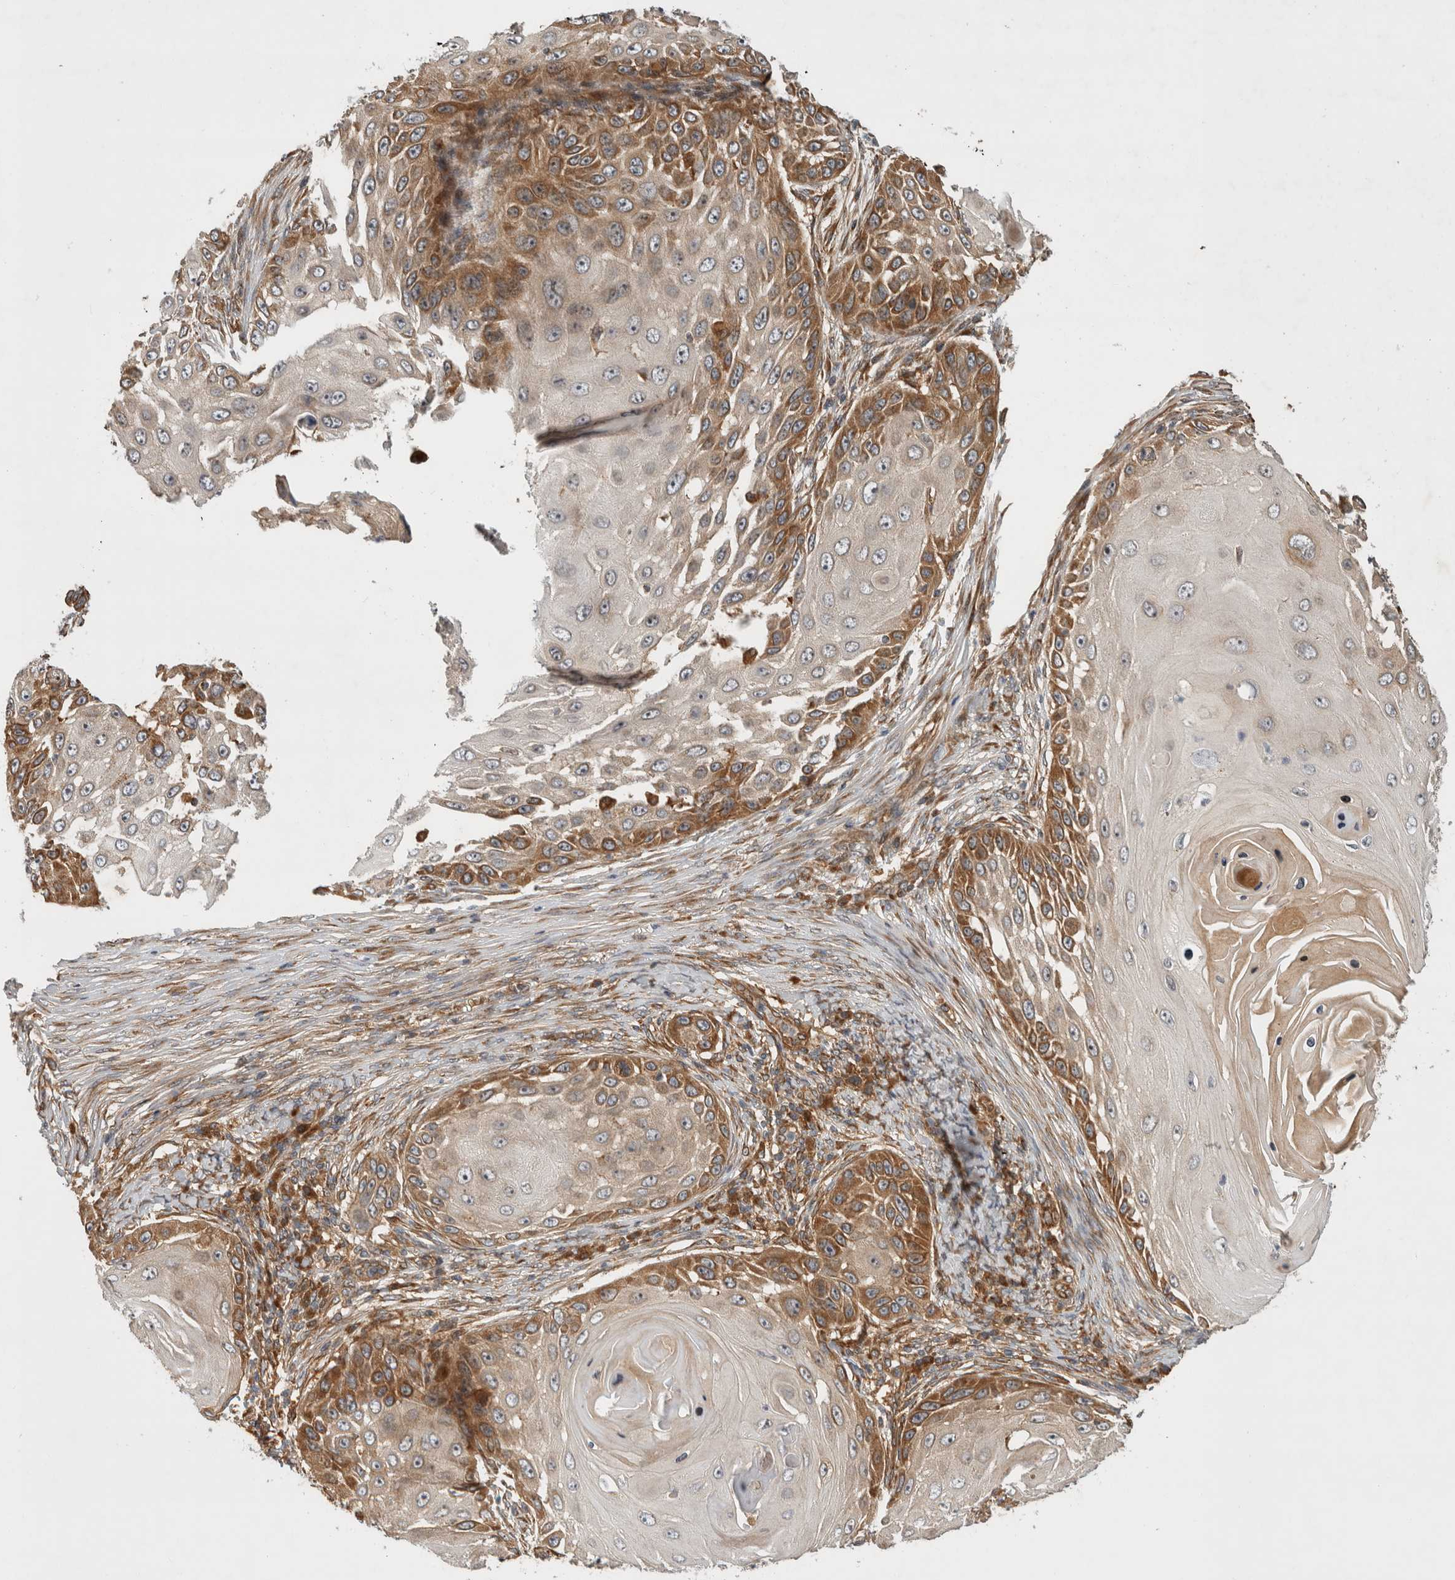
{"staining": {"intensity": "moderate", "quantity": "25%-75%", "location": "cytoplasmic/membranous"}, "tissue": "skin cancer", "cell_type": "Tumor cells", "image_type": "cancer", "snomed": [{"axis": "morphology", "description": "Squamous cell carcinoma, NOS"}, {"axis": "topography", "description": "Skin"}], "caption": "Immunohistochemical staining of squamous cell carcinoma (skin) exhibits medium levels of moderate cytoplasmic/membranous staining in approximately 25%-75% of tumor cells.", "gene": "TUBD1", "patient": {"sex": "female", "age": 44}}